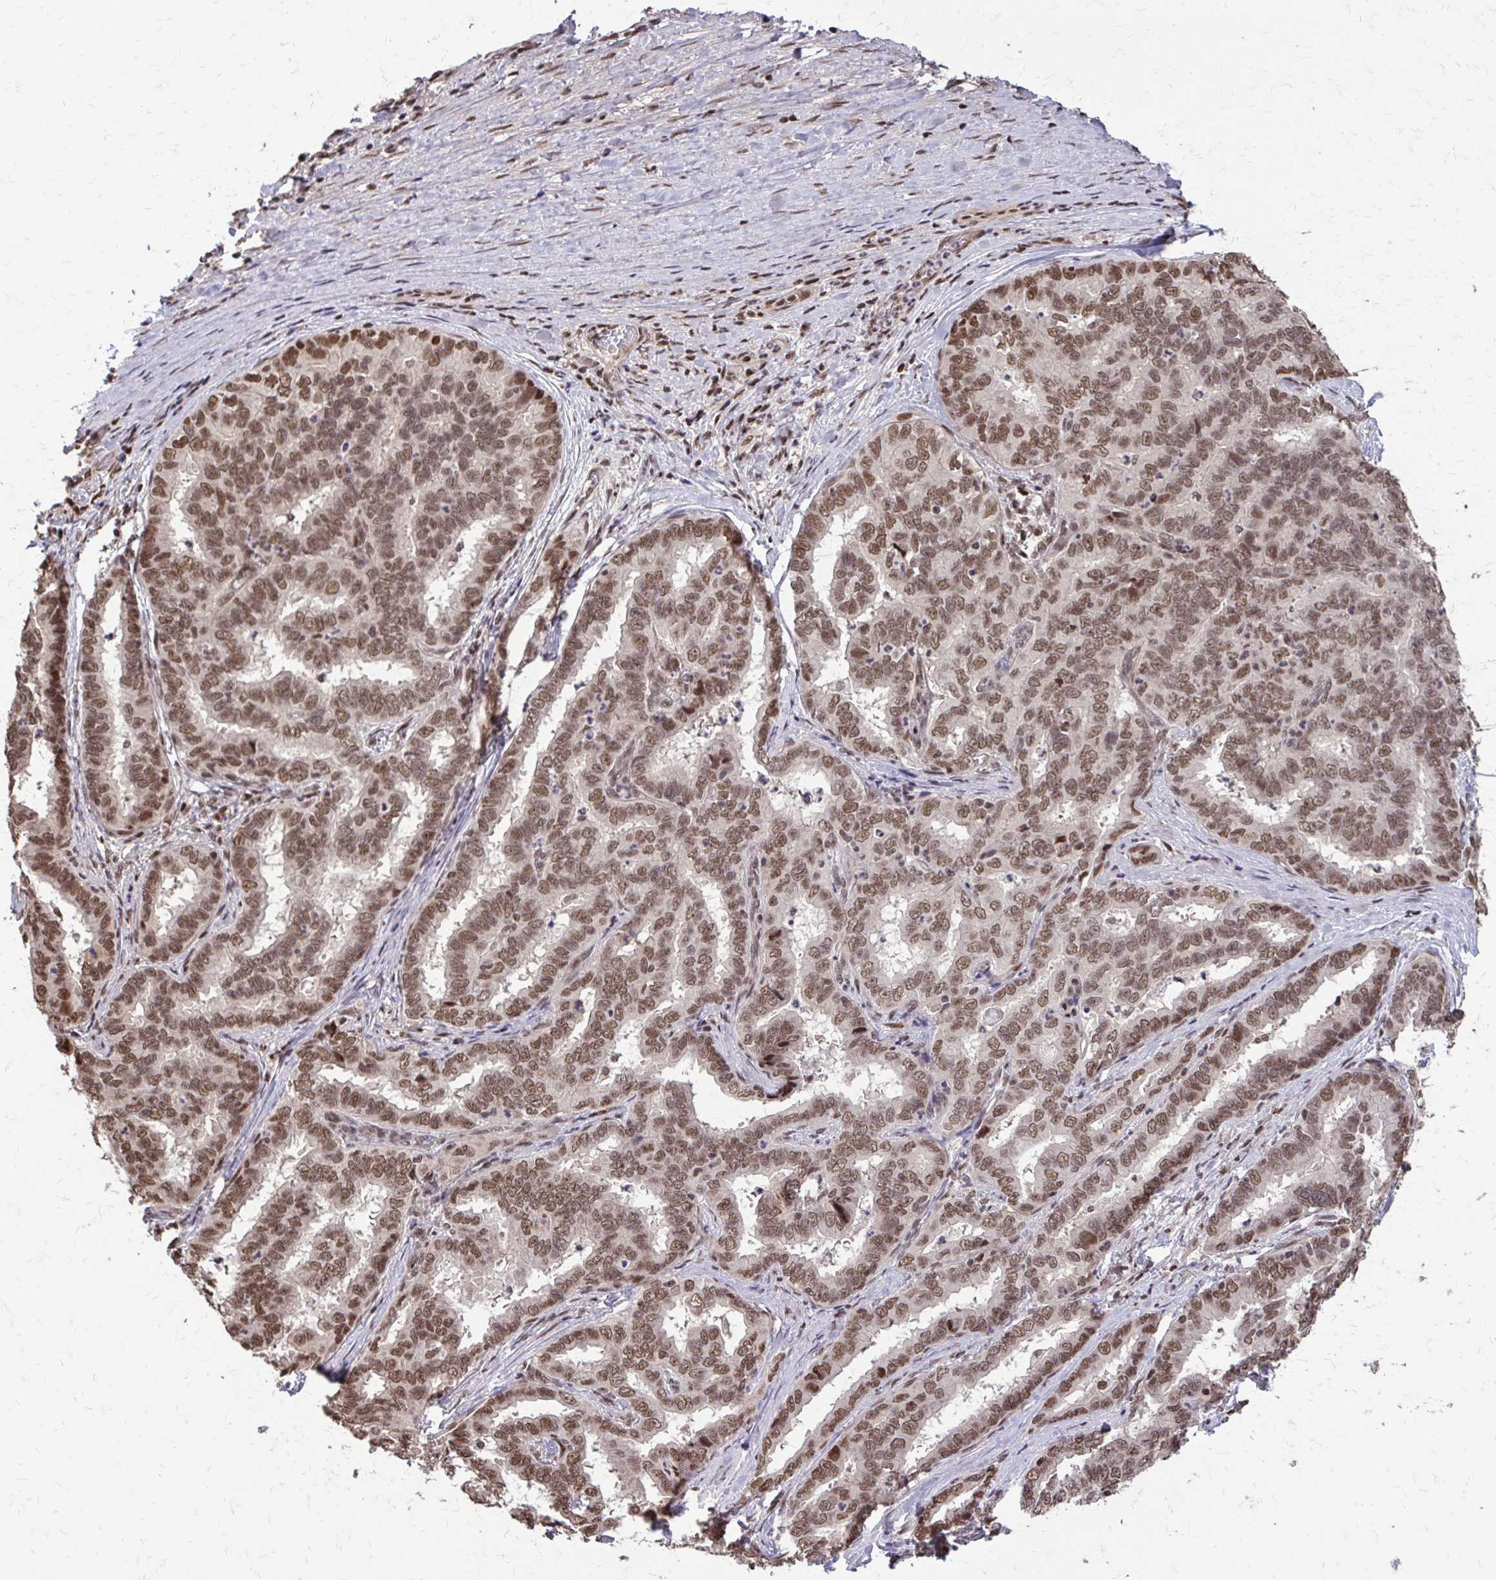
{"staining": {"intensity": "moderate", "quantity": ">75%", "location": "nuclear"}, "tissue": "liver cancer", "cell_type": "Tumor cells", "image_type": "cancer", "snomed": [{"axis": "morphology", "description": "Cholangiocarcinoma"}, {"axis": "topography", "description": "Liver"}], "caption": "Immunohistochemical staining of liver cholangiocarcinoma demonstrates moderate nuclear protein staining in approximately >75% of tumor cells. (Brightfield microscopy of DAB IHC at high magnification).", "gene": "SS18", "patient": {"sex": "female", "age": 64}}